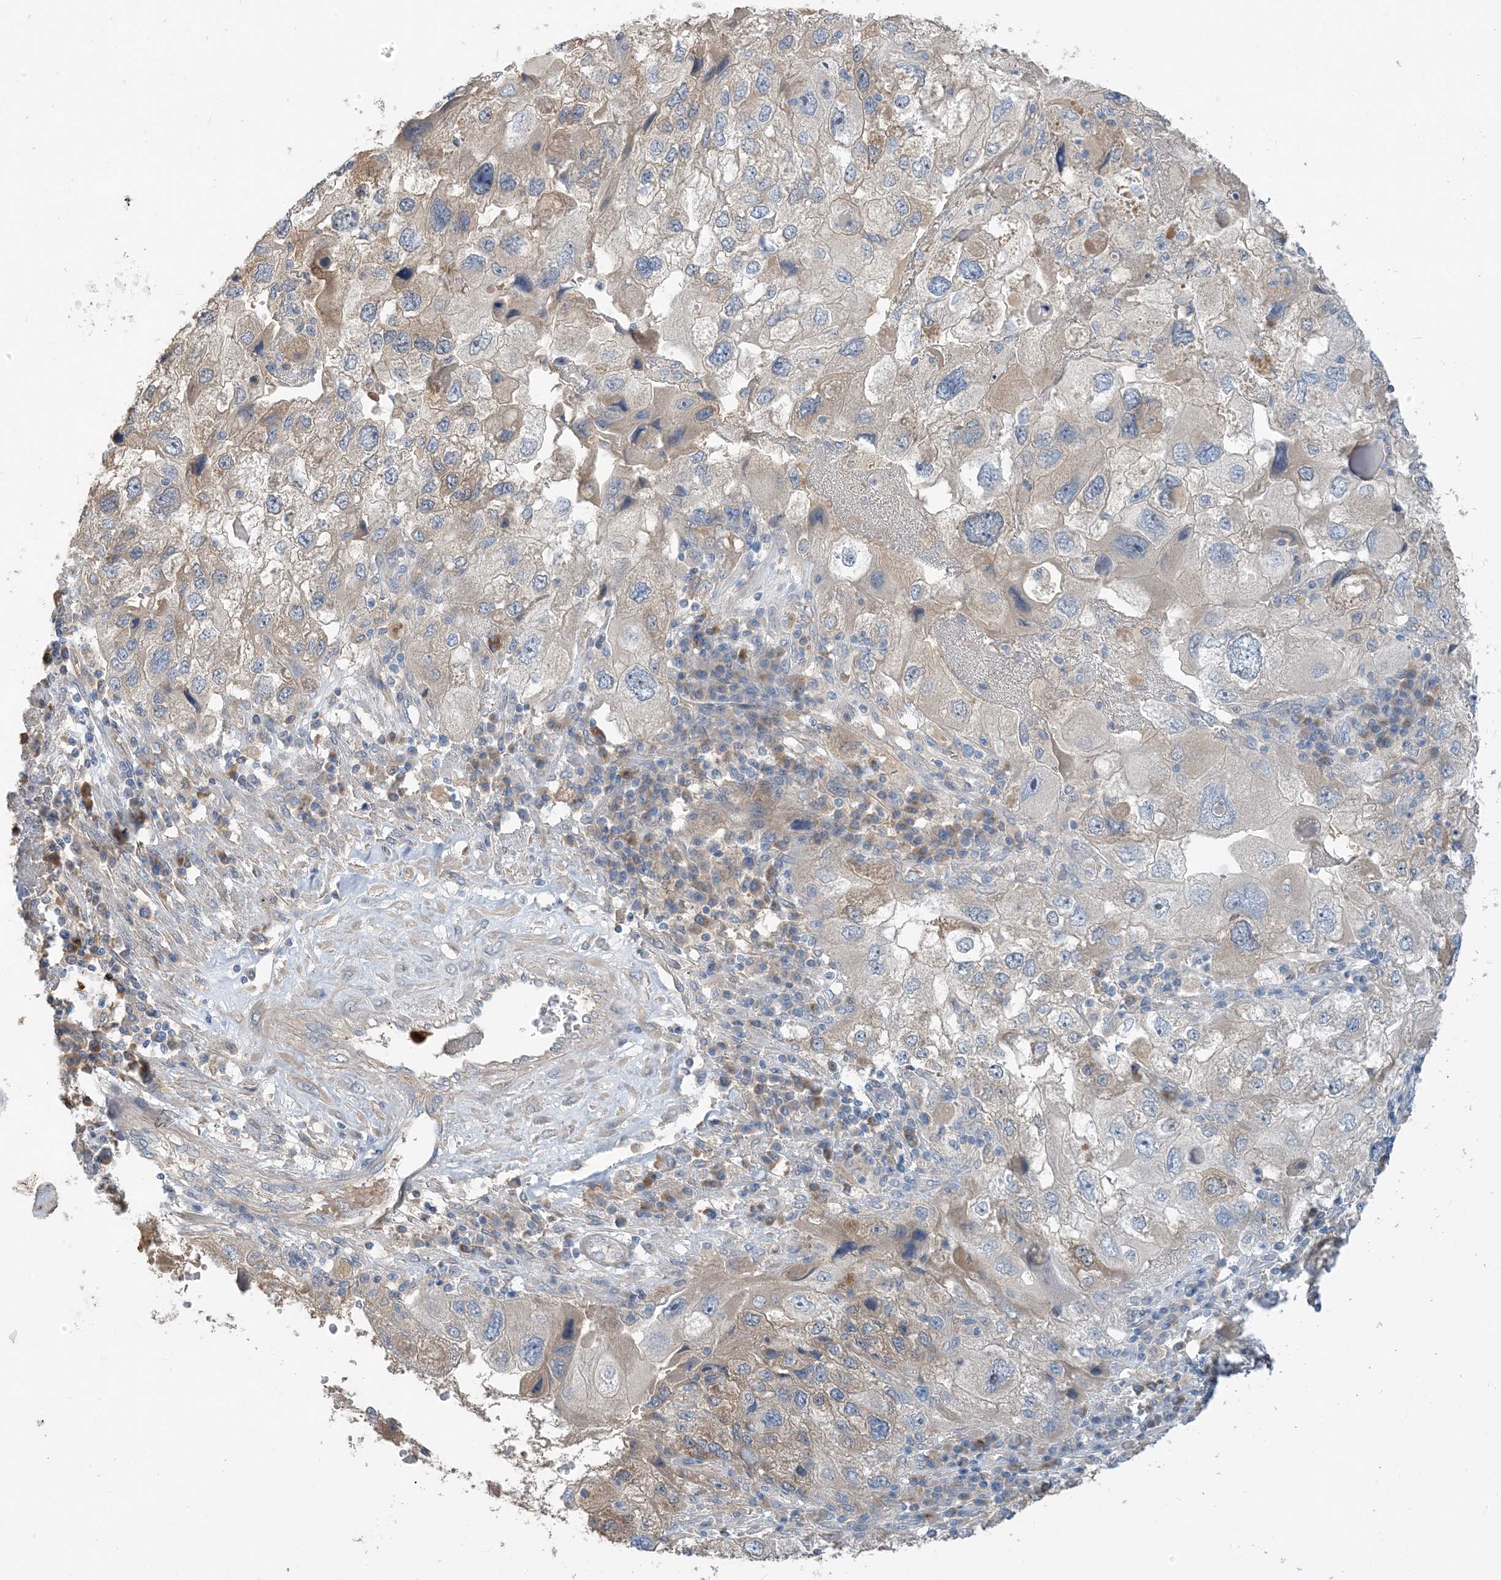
{"staining": {"intensity": "weak", "quantity": "<25%", "location": "cytoplasmic/membranous"}, "tissue": "endometrial cancer", "cell_type": "Tumor cells", "image_type": "cancer", "snomed": [{"axis": "morphology", "description": "Adenocarcinoma, NOS"}, {"axis": "topography", "description": "Endometrium"}], "caption": "DAB (3,3'-diaminobenzidine) immunohistochemical staining of human endometrial adenocarcinoma demonstrates no significant expression in tumor cells.", "gene": "USP53", "patient": {"sex": "female", "age": 49}}